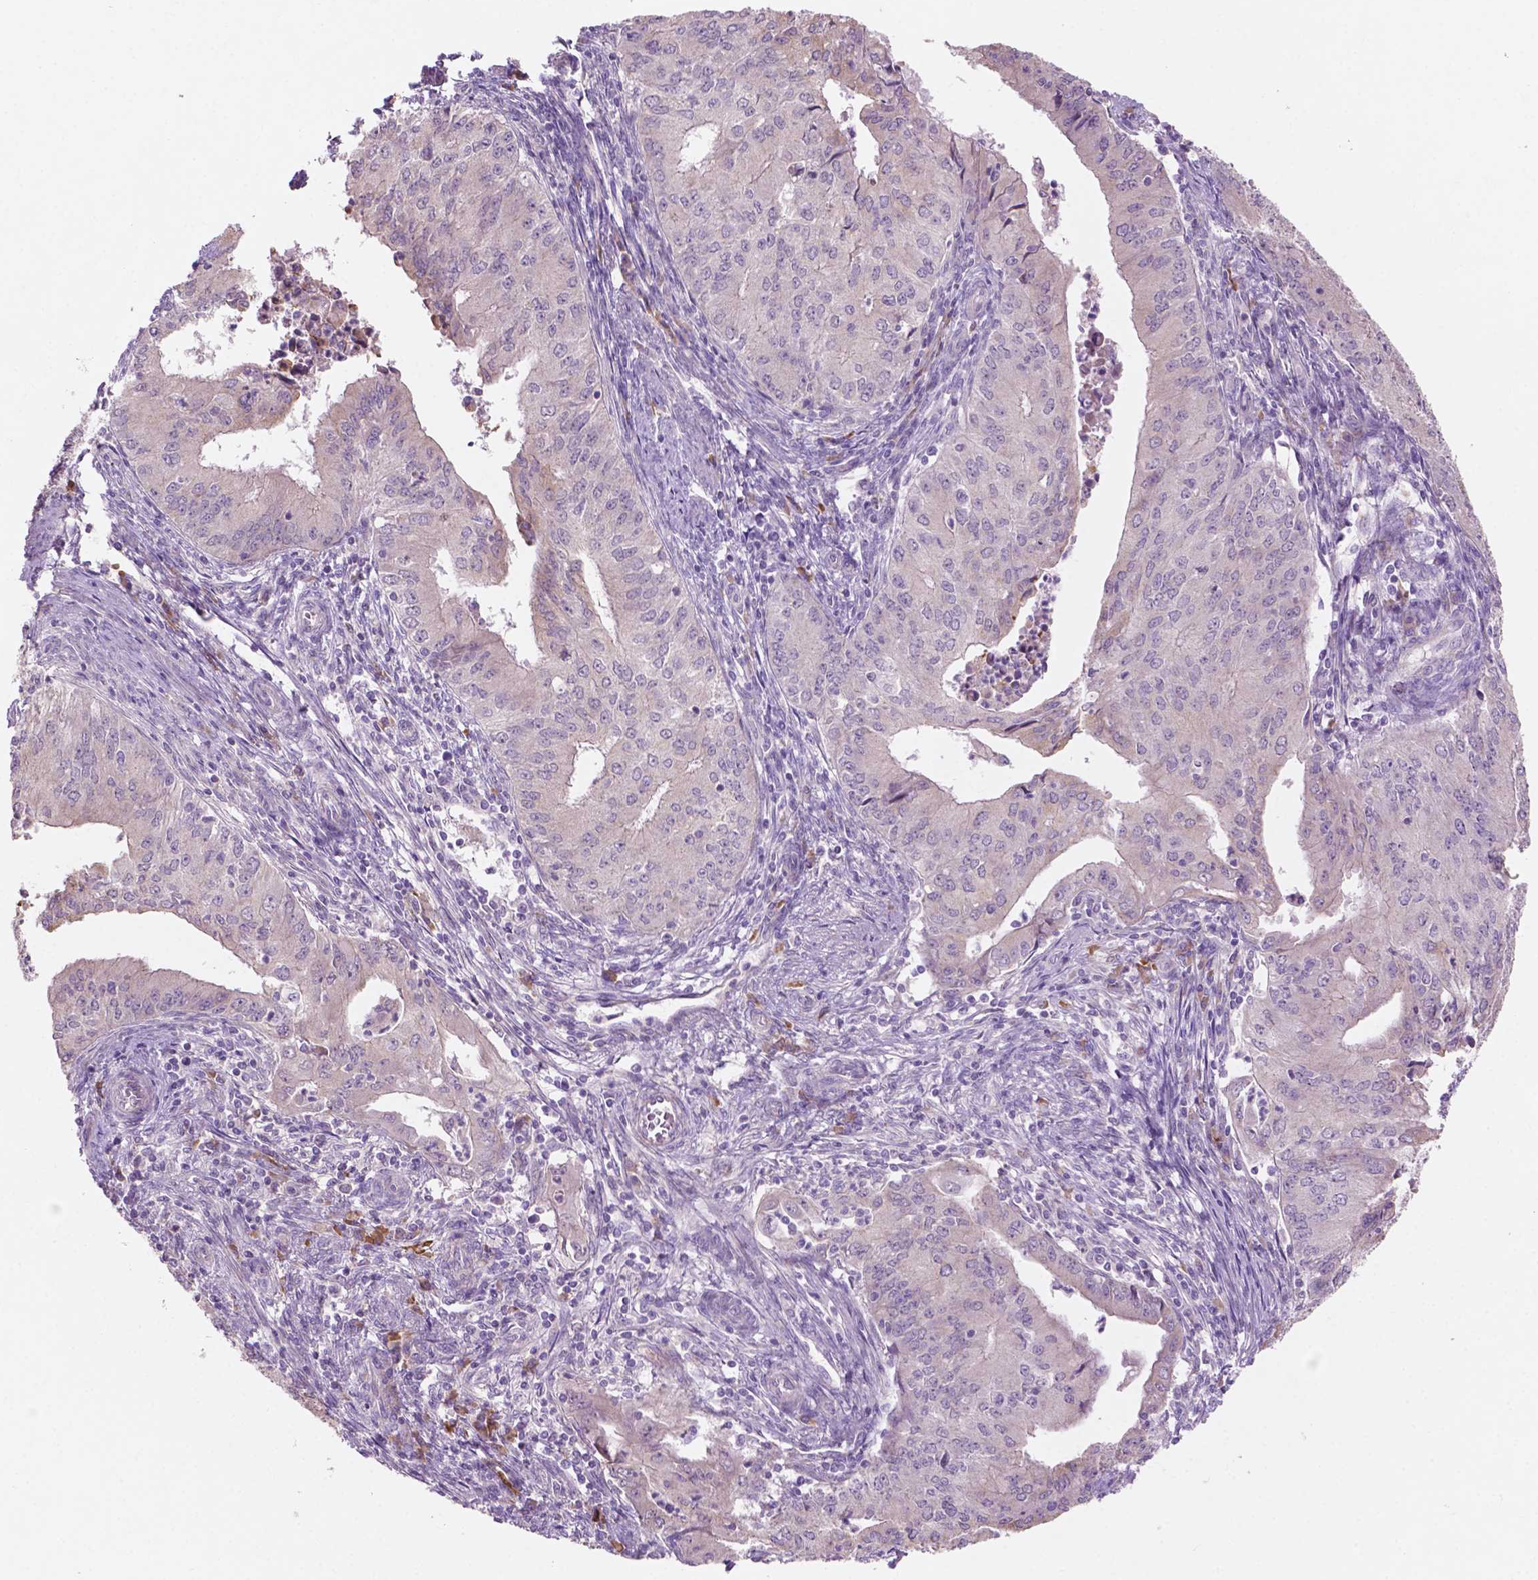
{"staining": {"intensity": "negative", "quantity": "none", "location": "none"}, "tissue": "endometrial cancer", "cell_type": "Tumor cells", "image_type": "cancer", "snomed": [{"axis": "morphology", "description": "Adenocarcinoma, NOS"}, {"axis": "topography", "description": "Endometrium"}], "caption": "An immunohistochemistry photomicrograph of endometrial cancer is shown. There is no staining in tumor cells of endometrial cancer. Brightfield microscopy of immunohistochemistry (IHC) stained with DAB (3,3'-diaminobenzidine) (brown) and hematoxylin (blue), captured at high magnification.", "gene": "LRP1B", "patient": {"sex": "female", "age": 50}}